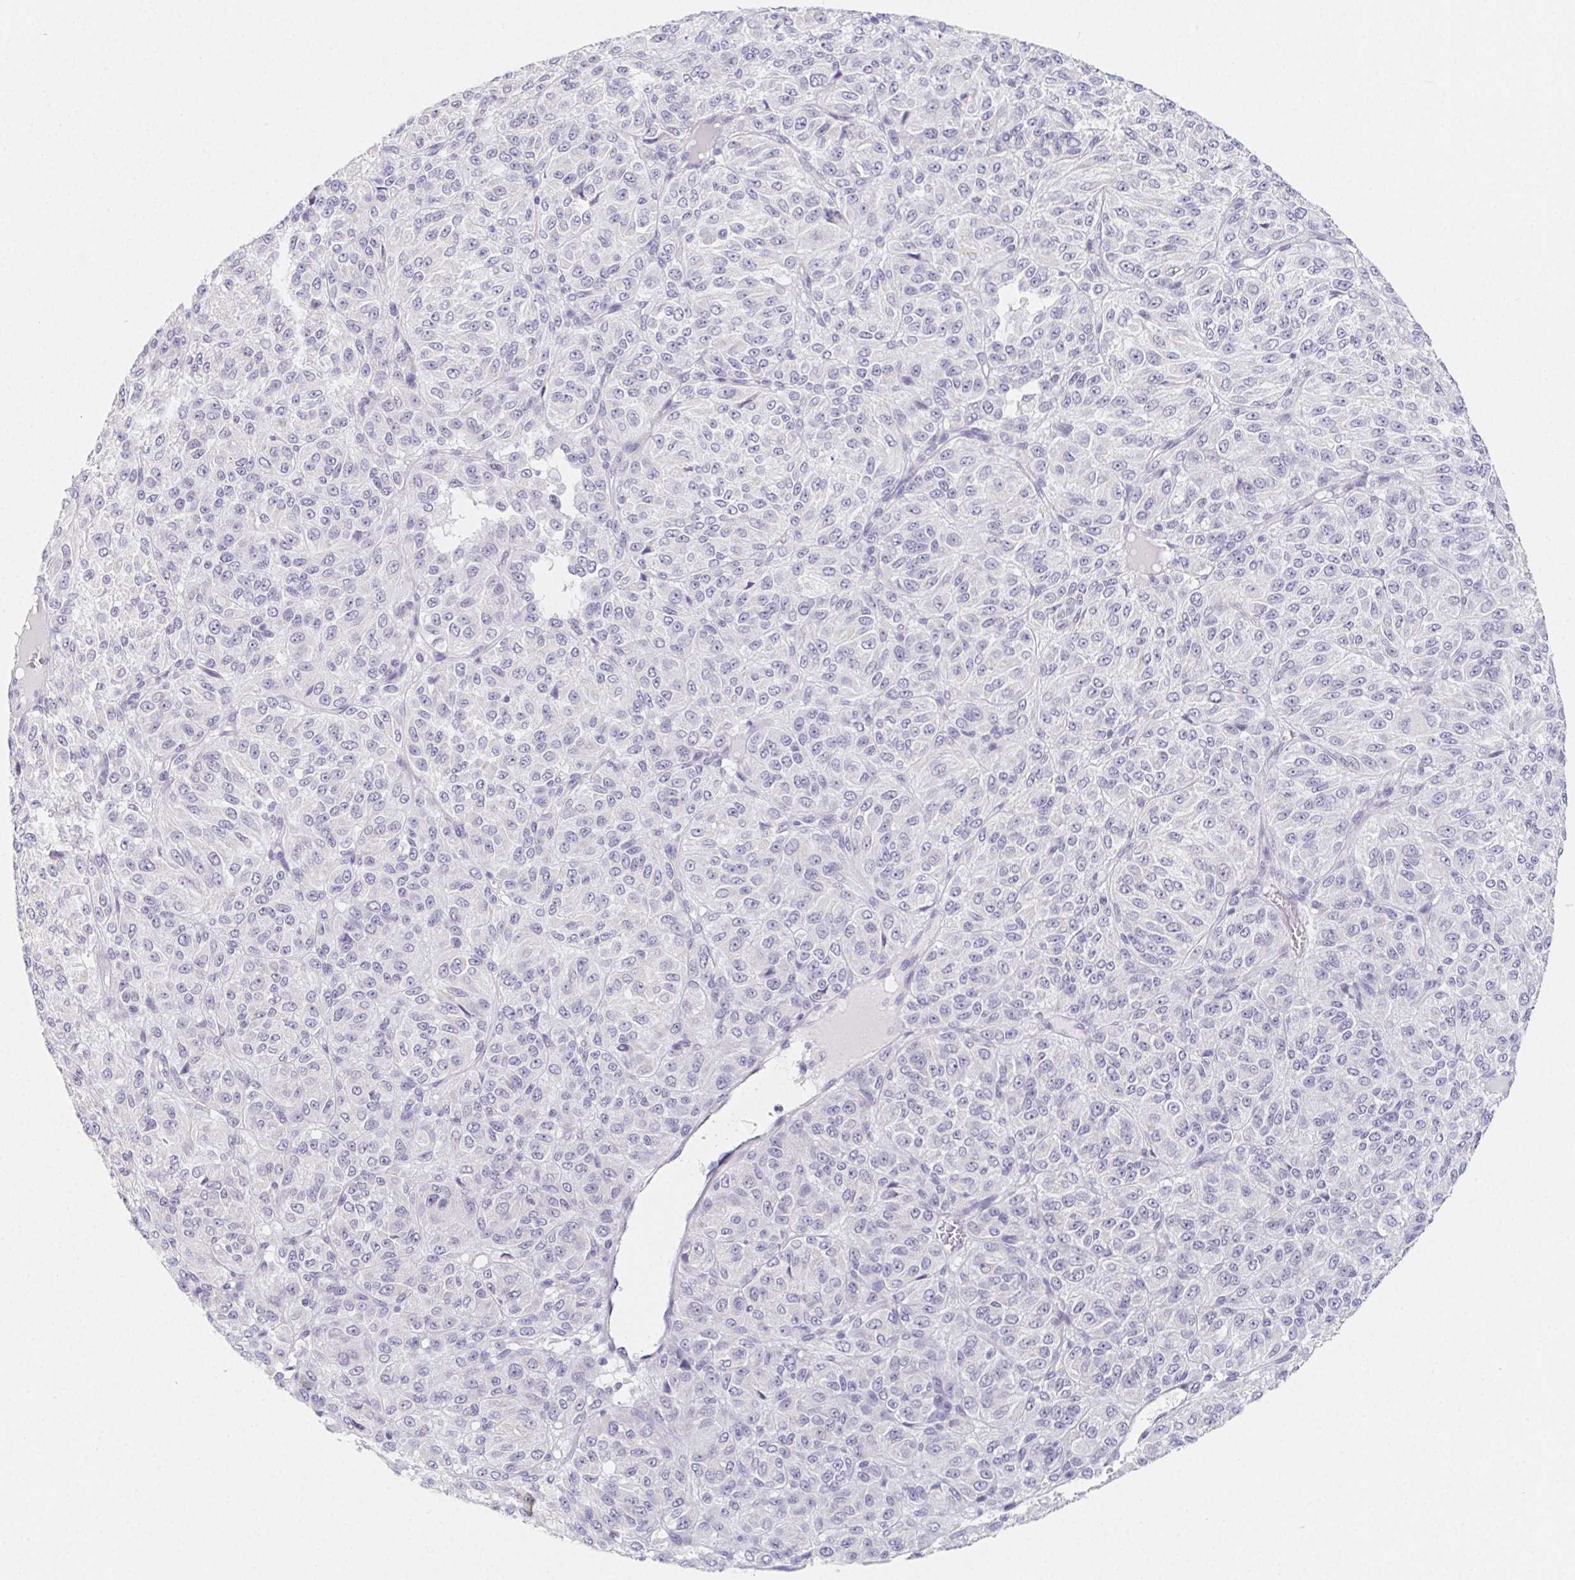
{"staining": {"intensity": "negative", "quantity": "none", "location": "none"}, "tissue": "melanoma", "cell_type": "Tumor cells", "image_type": "cancer", "snomed": [{"axis": "morphology", "description": "Malignant melanoma, Metastatic site"}, {"axis": "topography", "description": "Brain"}], "caption": "This is an immunohistochemistry (IHC) image of malignant melanoma (metastatic site). There is no expression in tumor cells.", "gene": "GLIPR1L1", "patient": {"sex": "female", "age": 56}}